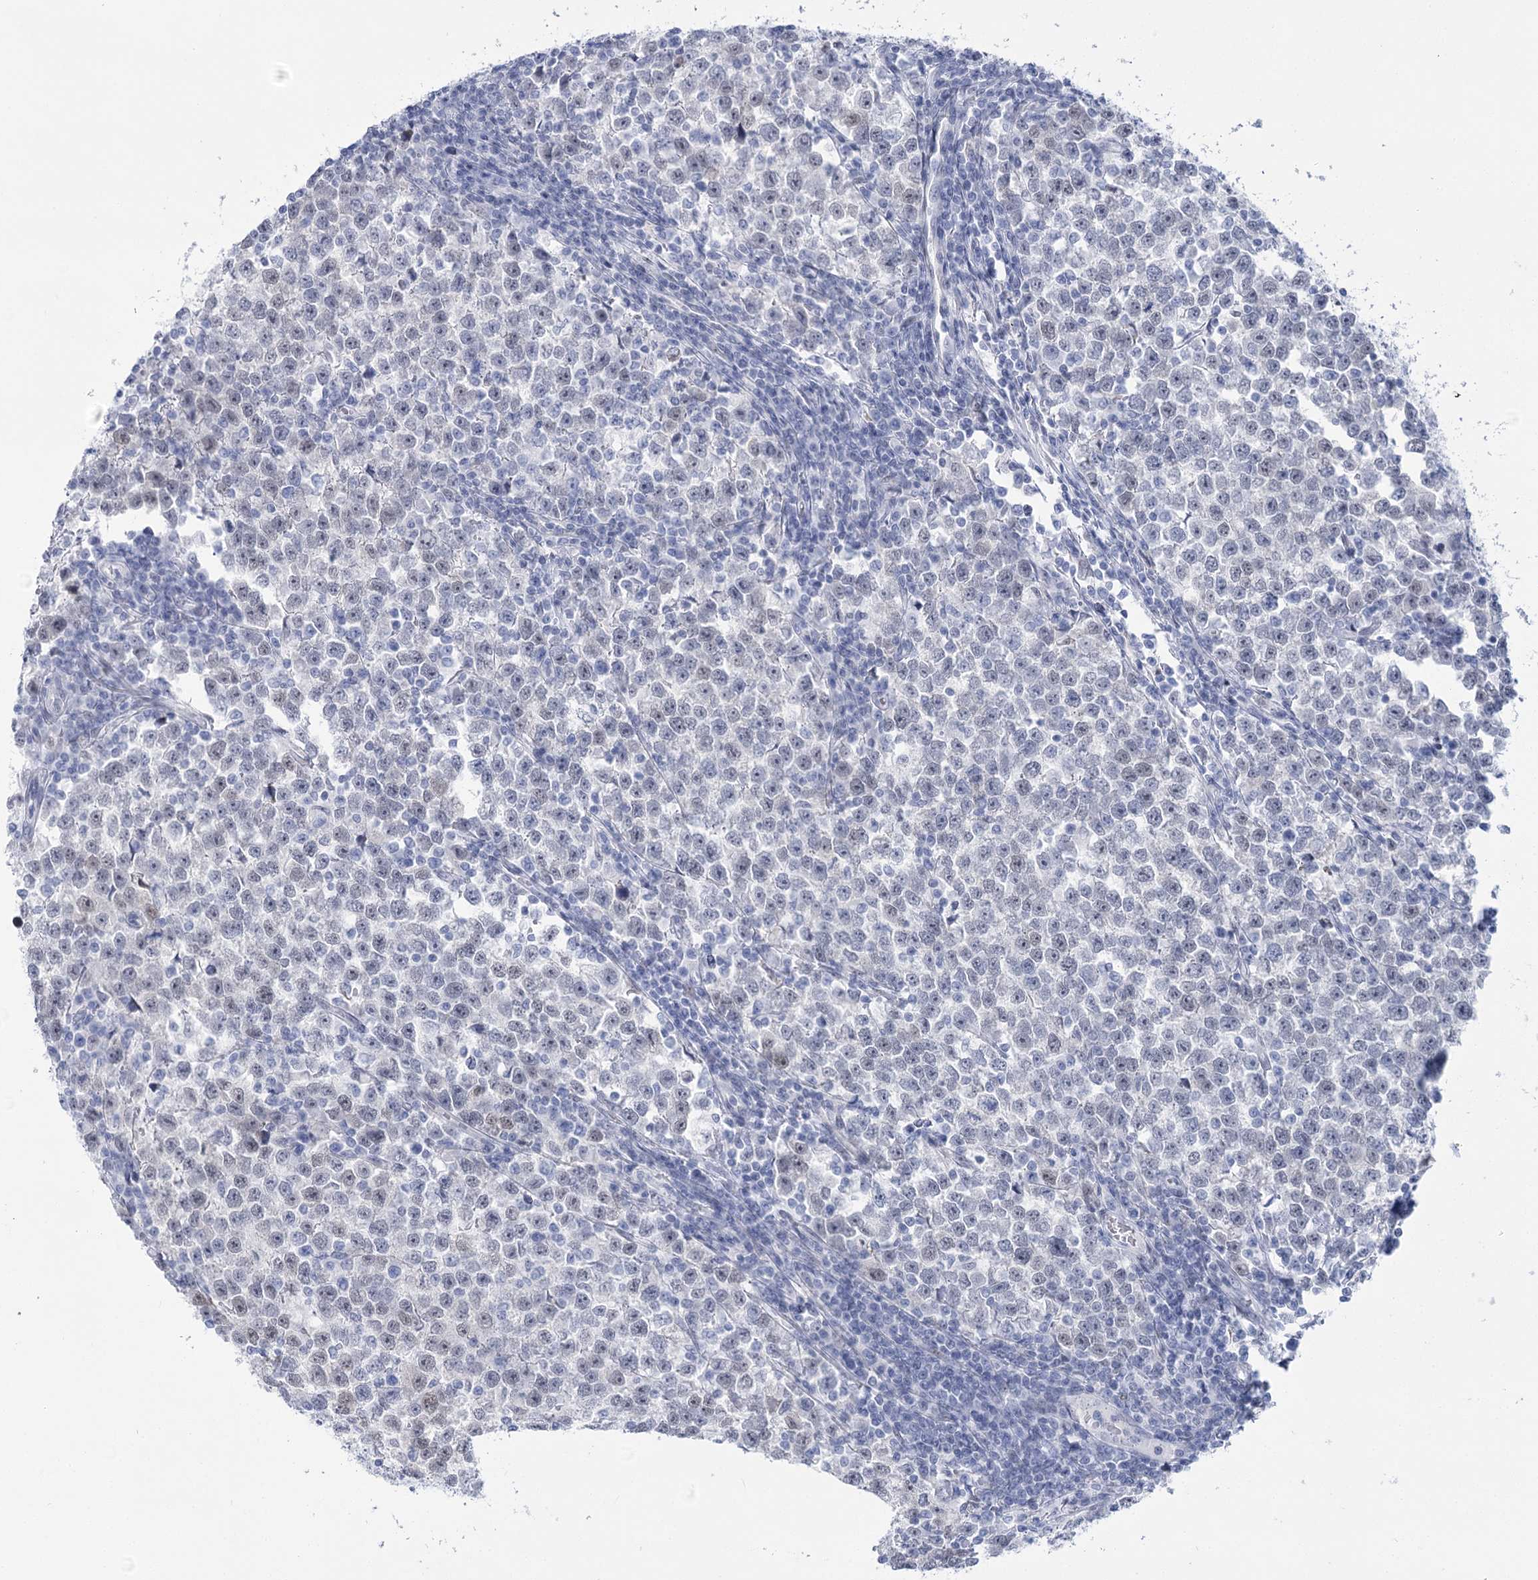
{"staining": {"intensity": "negative", "quantity": "none", "location": "none"}, "tissue": "testis cancer", "cell_type": "Tumor cells", "image_type": "cancer", "snomed": [{"axis": "morphology", "description": "Normal tissue, NOS"}, {"axis": "morphology", "description": "Seminoma, NOS"}, {"axis": "topography", "description": "Testis"}], "caption": "Immunohistochemical staining of human testis cancer (seminoma) demonstrates no significant staining in tumor cells. Nuclei are stained in blue.", "gene": "HORMAD1", "patient": {"sex": "male", "age": 43}}